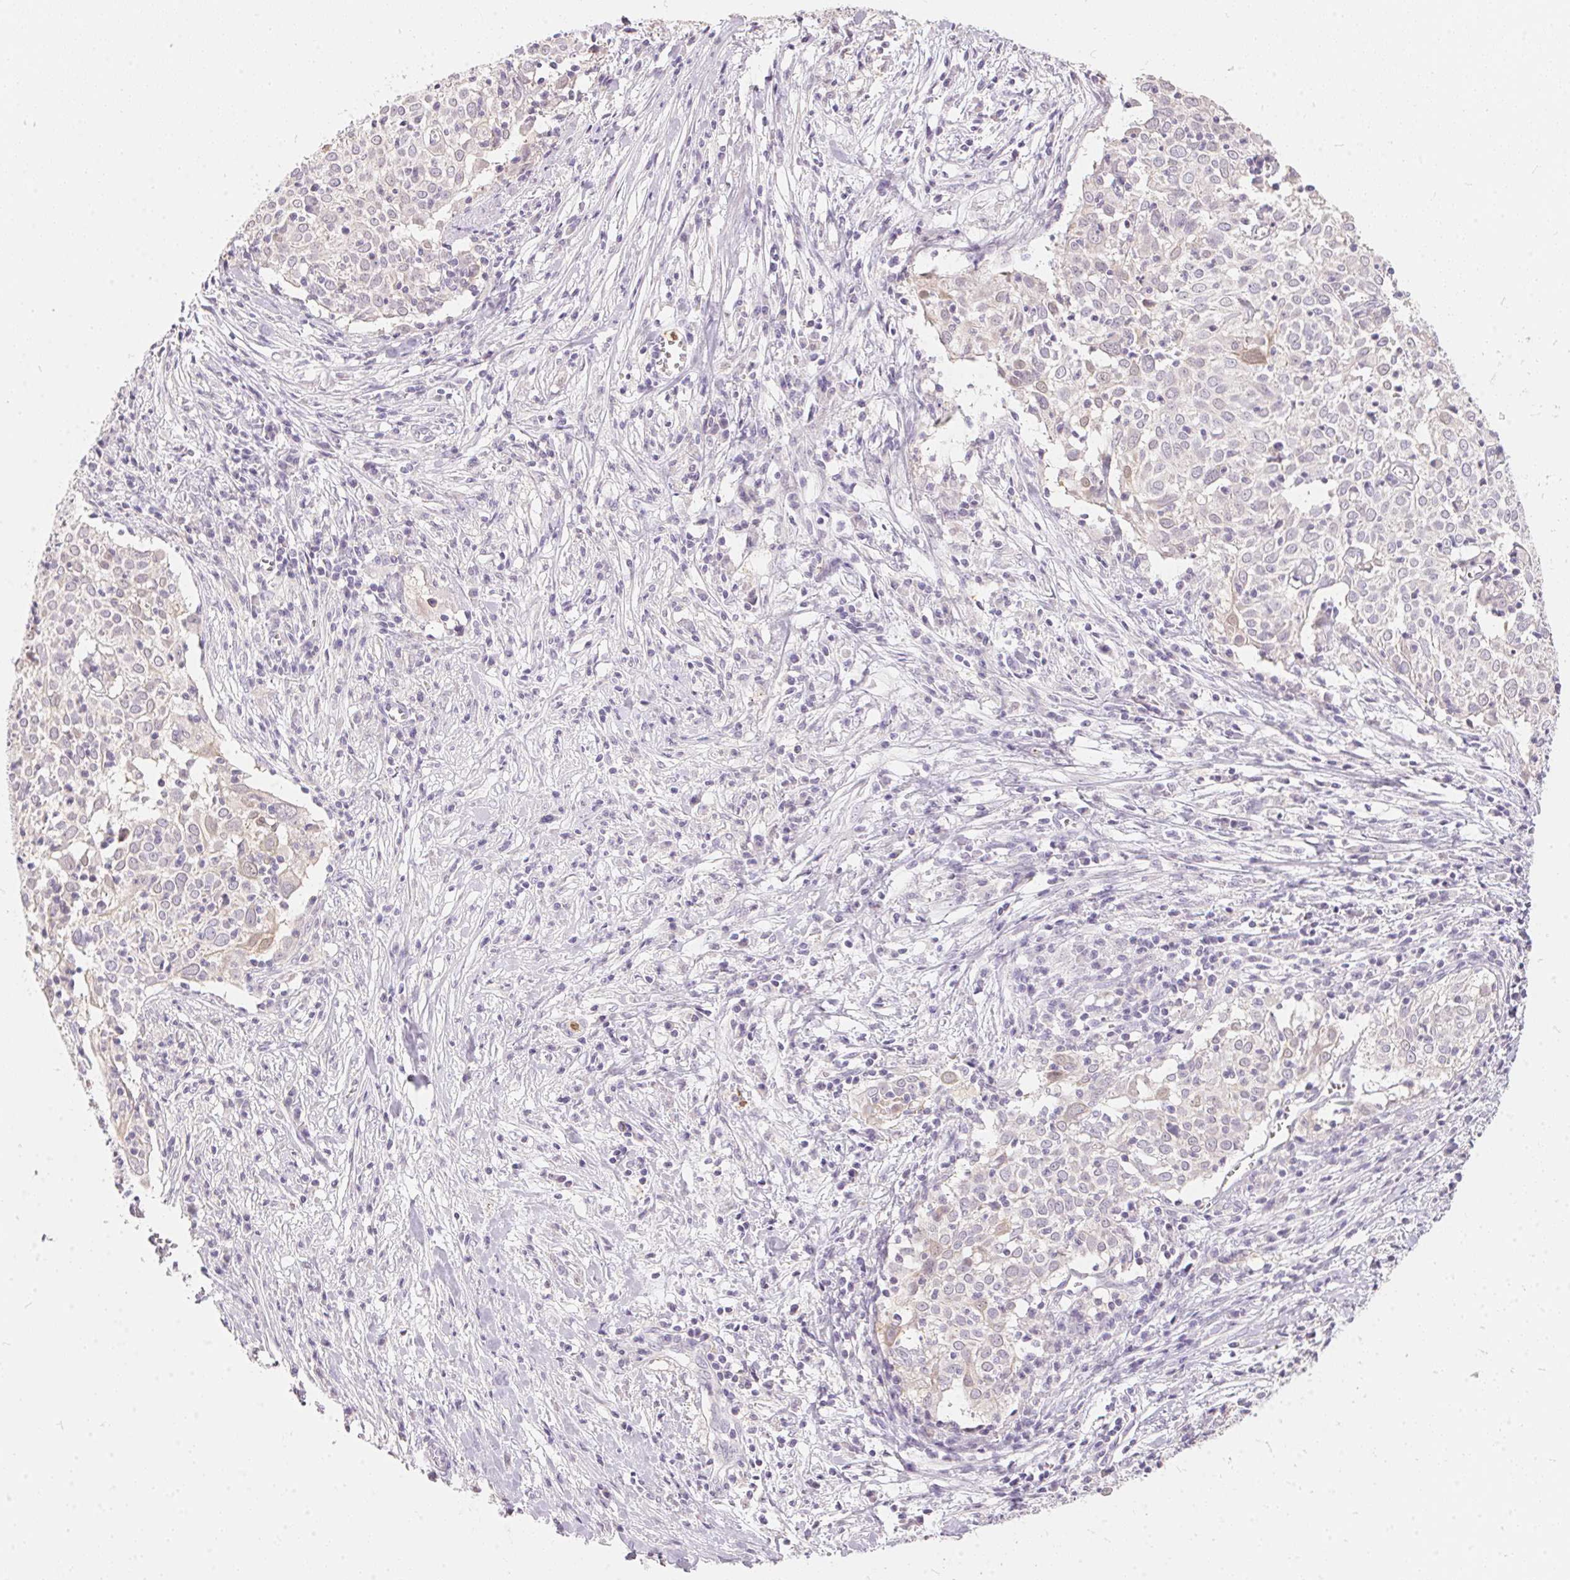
{"staining": {"intensity": "negative", "quantity": "none", "location": "none"}, "tissue": "cervical cancer", "cell_type": "Tumor cells", "image_type": "cancer", "snomed": [{"axis": "morphology", "description": "Squamous cell carcinoma, NOS"}, {"axis": "topography", "description": "Cervix"}], "caption": "Immunohistochemistry image of neoplastic tissue: squamous cell carcinoma (cervical) stained with DAB (3,3'-diaminobenzidine) displays no significant protein staining in tumor cells.", "gene": "SERPINB1", "patient": {"sex": "female", "age": 39}}